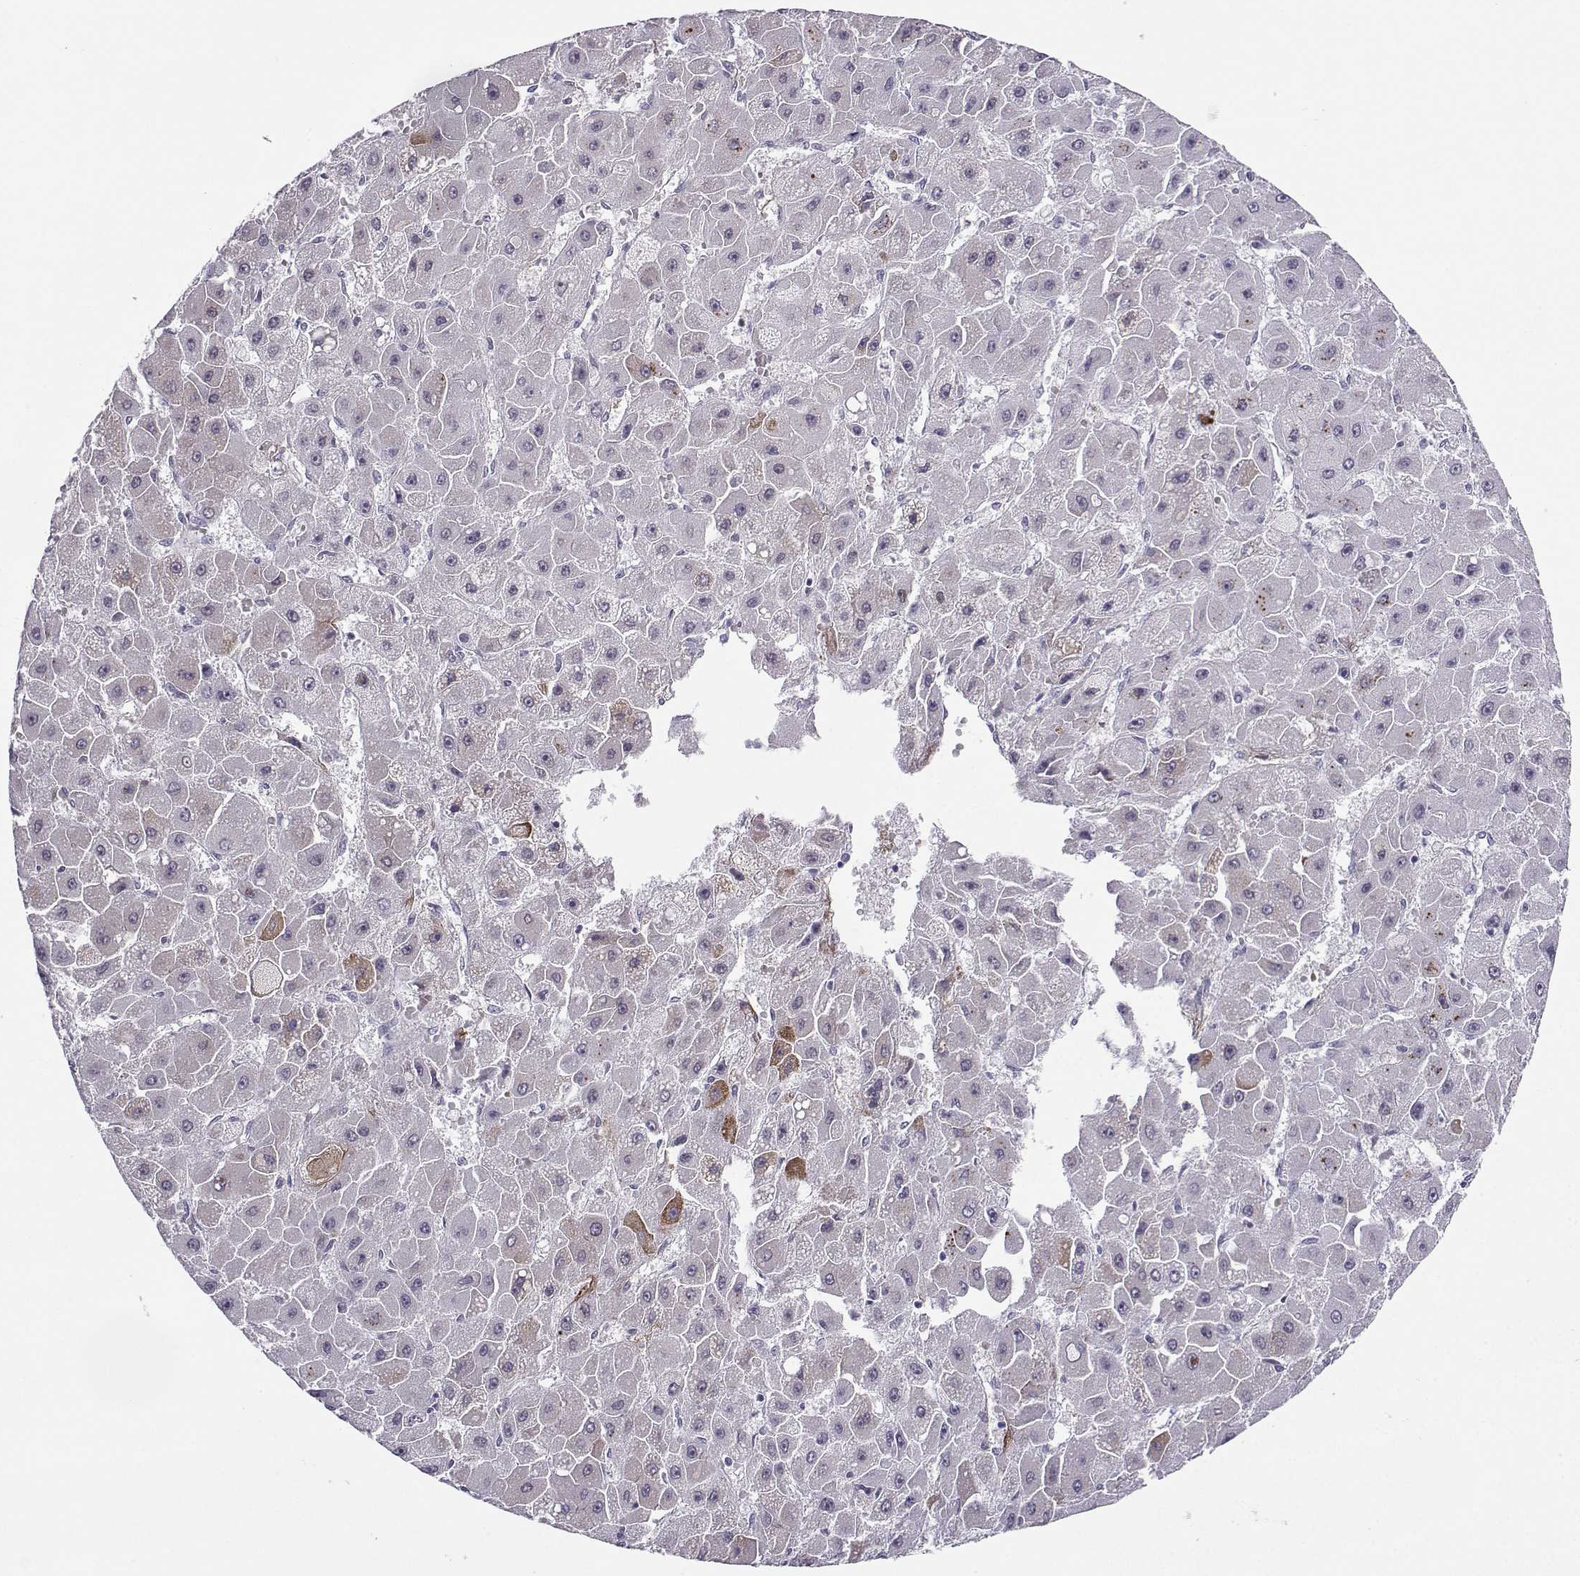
{"staining": {"intensity": "negative", "quantity": "none", "location": "none"}, "tissue": "liver cancer", "cell_type": "Tumor cells", "image_type": "cancer", "snomed": [{"axis": "morphology", "description": "Carcinoma, Hepatocellular, NOS"}, {"axis": "topography", "description": "Liver"}], "caption": "DAB (3,3'-diaminobenzidine) immunohistochemical staining of human liver hepatocellular carcinoma exhibits no significant positivity in tumor cells.", "gene": "LHX1", "patient": {"sex": "female", "age": 25}}